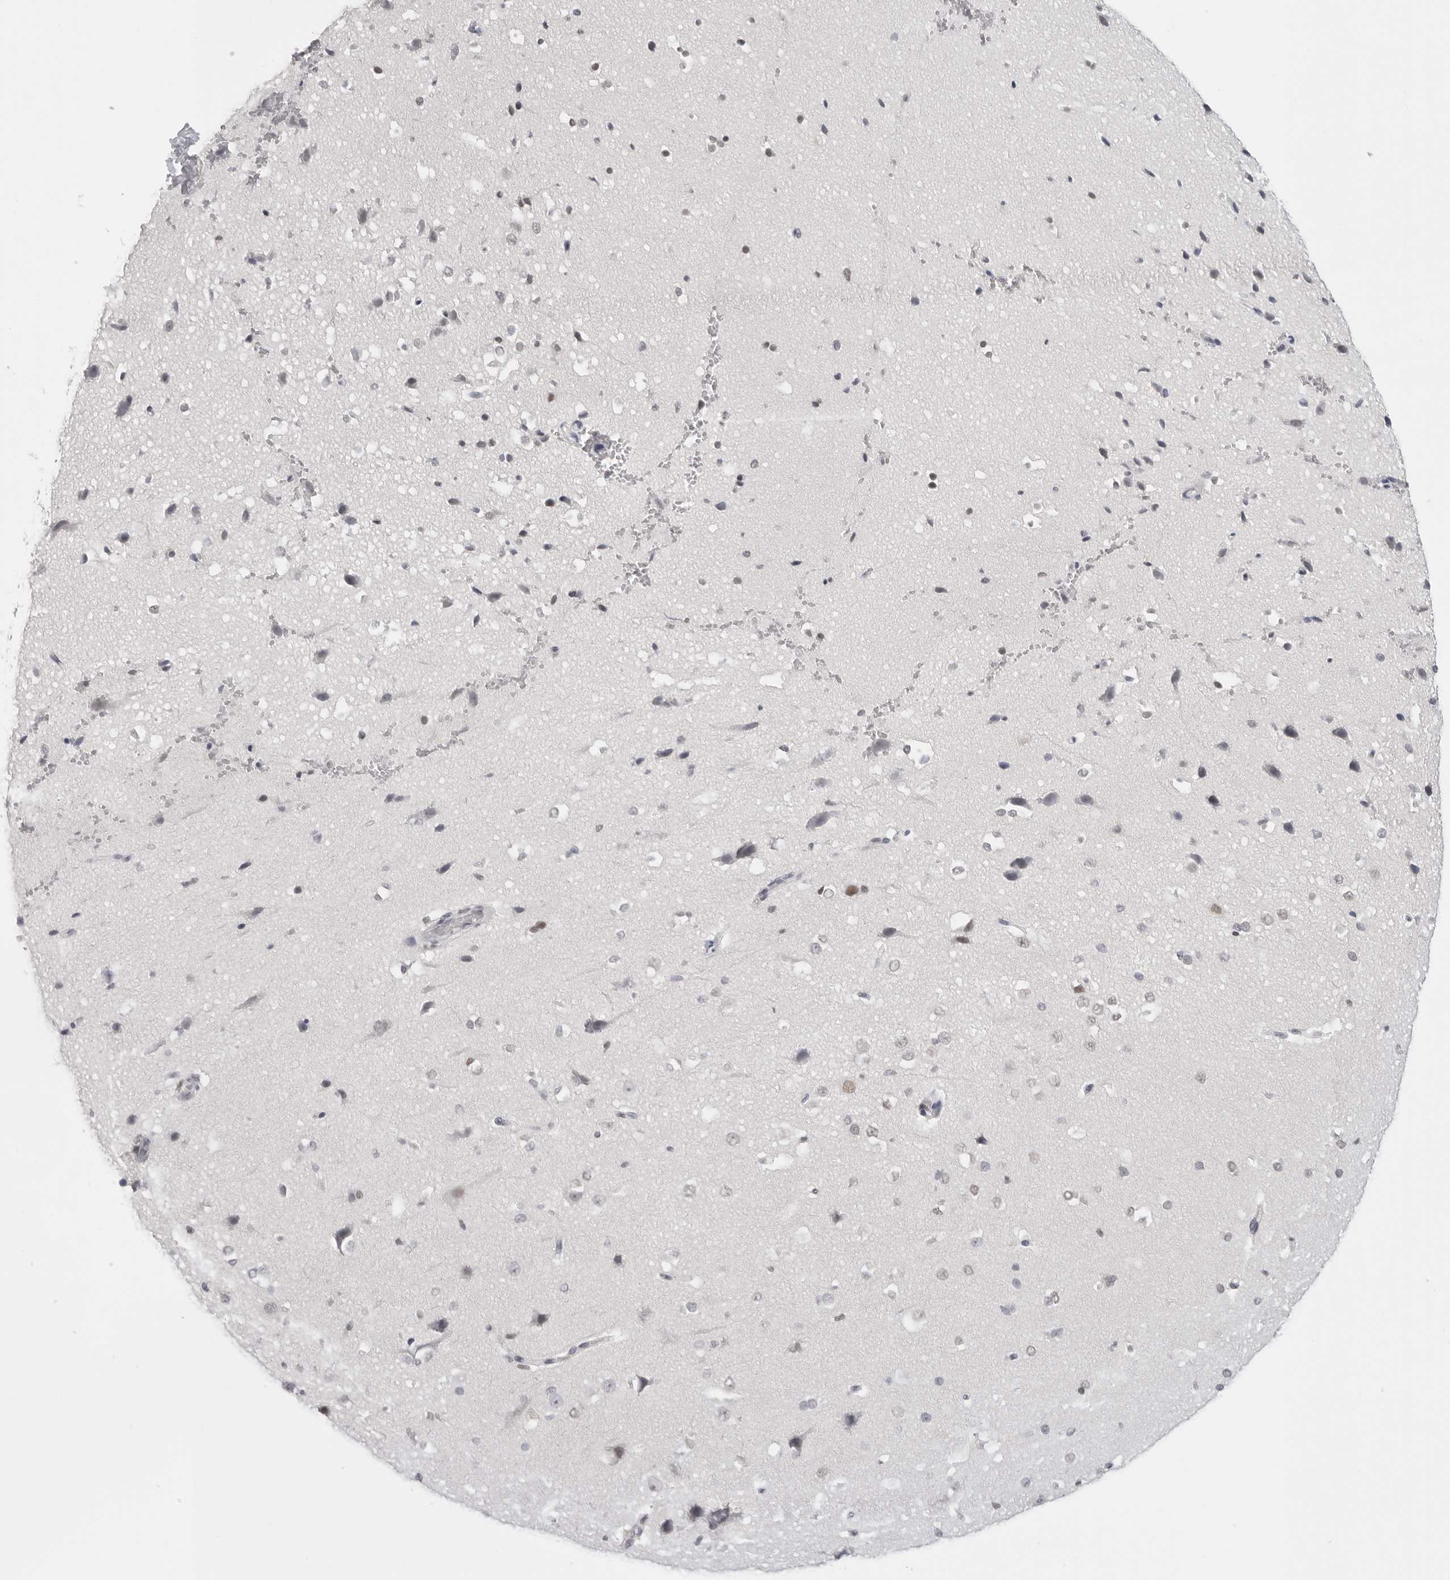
{"staining": {"intensity": "weak", "quantity": "<25%", "location": "nuclear"}, "tissue": "cerebral cortex", "cell_type": "Endothelial cells", "image_type": "normal", "snomed": [{"axis": "morphology", "description": "Normal tissue, NOS"}, {"axis": "morphology", "description": "Developmental malformation"}, {"axis": "topography", "description": "Cerebral cortex"}], "caption": "Endothelial cells show no significant positivity in benign cerebral cortex. (Brightfield microscopy of DAB (3,3'-diaminobenzidine) immunohistochemistry at high magnification).", "gene": "RPA2", "patient": {"sex": "female", "age": 30}}